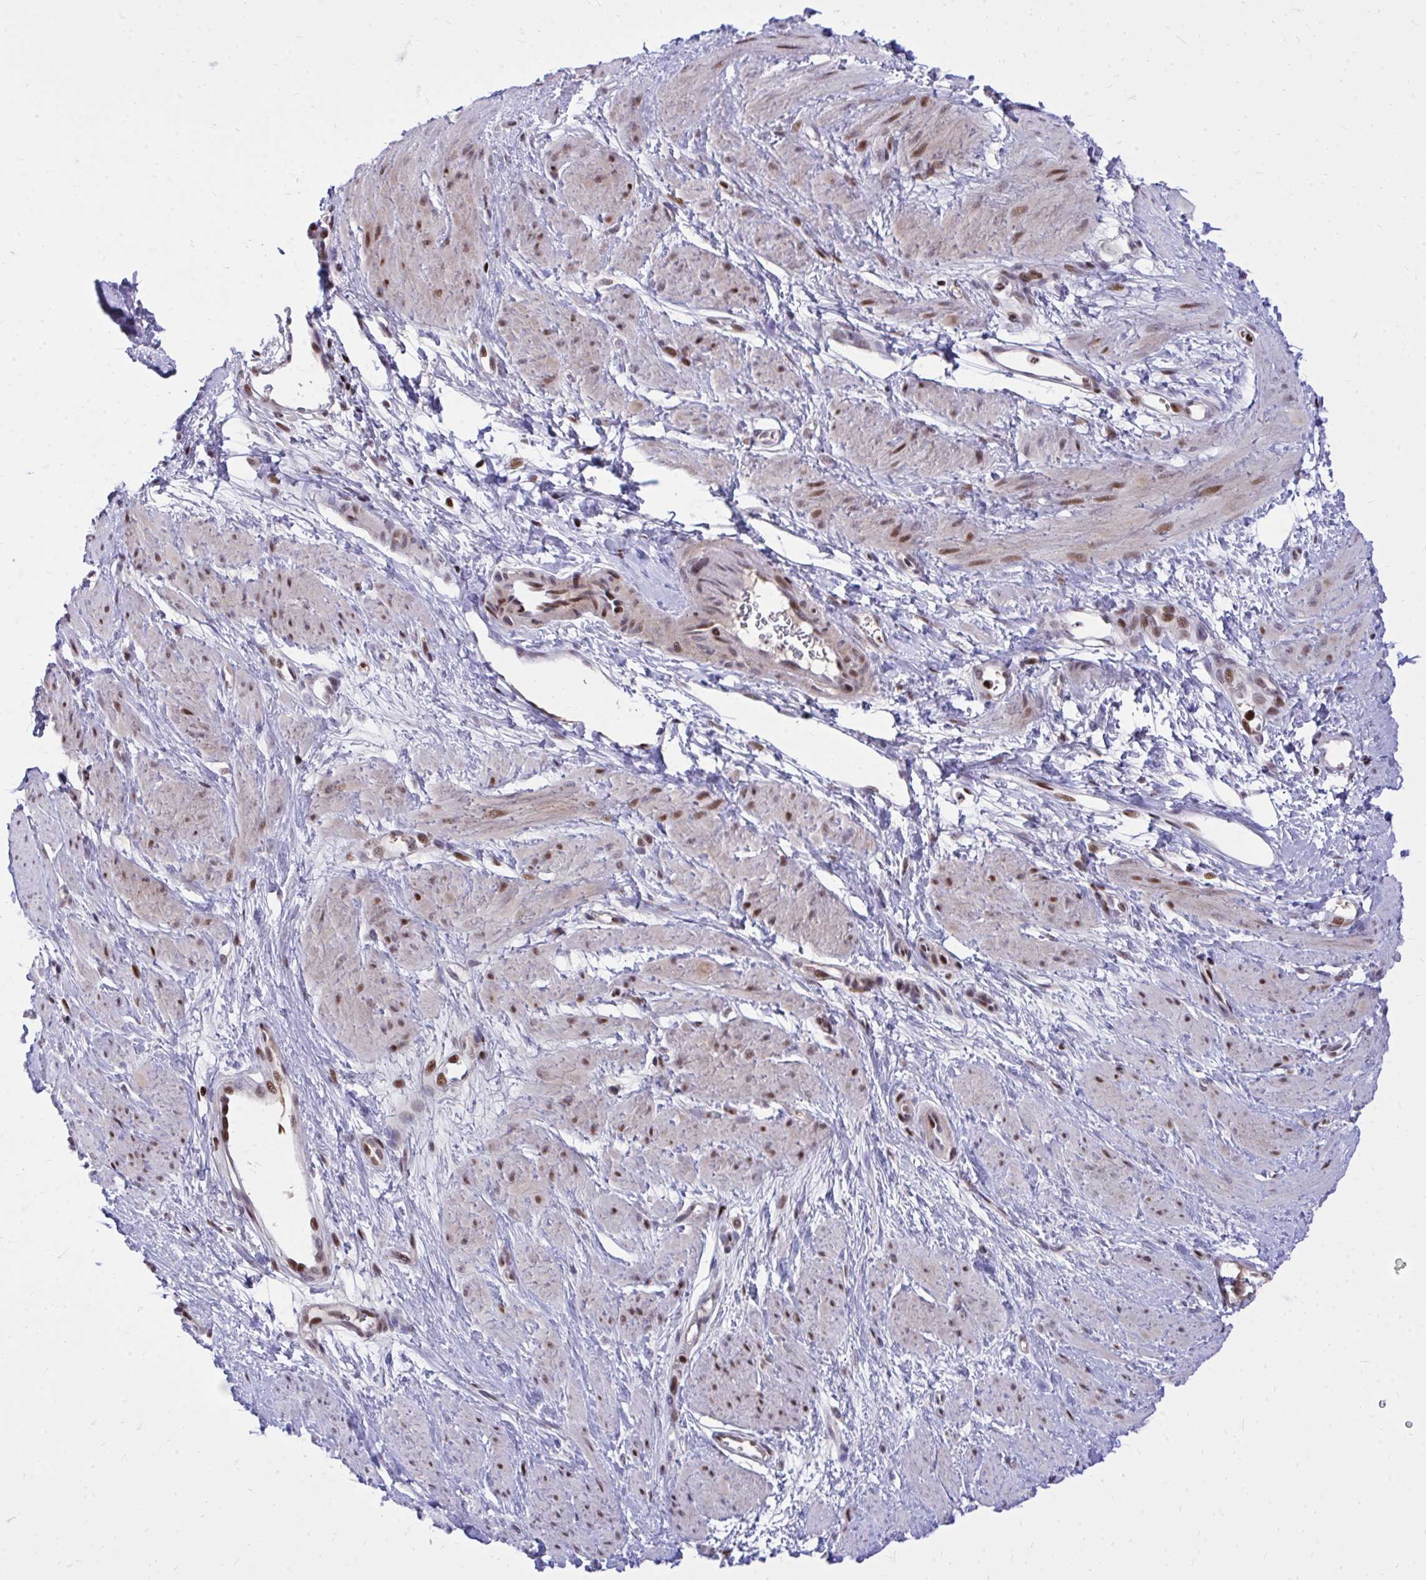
{"staining": {"intensity": "moderate", "quantity": "<25%", "location": "nuclear"}, "tissue": "smooth muscle", "cell_type": "Smooth muscle cells", "image_type": "normal", "snomed": [{"axis": "morphology", "description": "Normal tissue, NOS"}, {"axis": "topography", "description": "Smooth muscle"}, {"axis": "topography", "description": "Uterus"}], "caption": "Protein staining of normal smooth muscle displays moderate nuclear staining in approximately <25% of smooth muscle cells.", "gene": "C14orf39", "patient": {"sex": "female", "age": 39}}